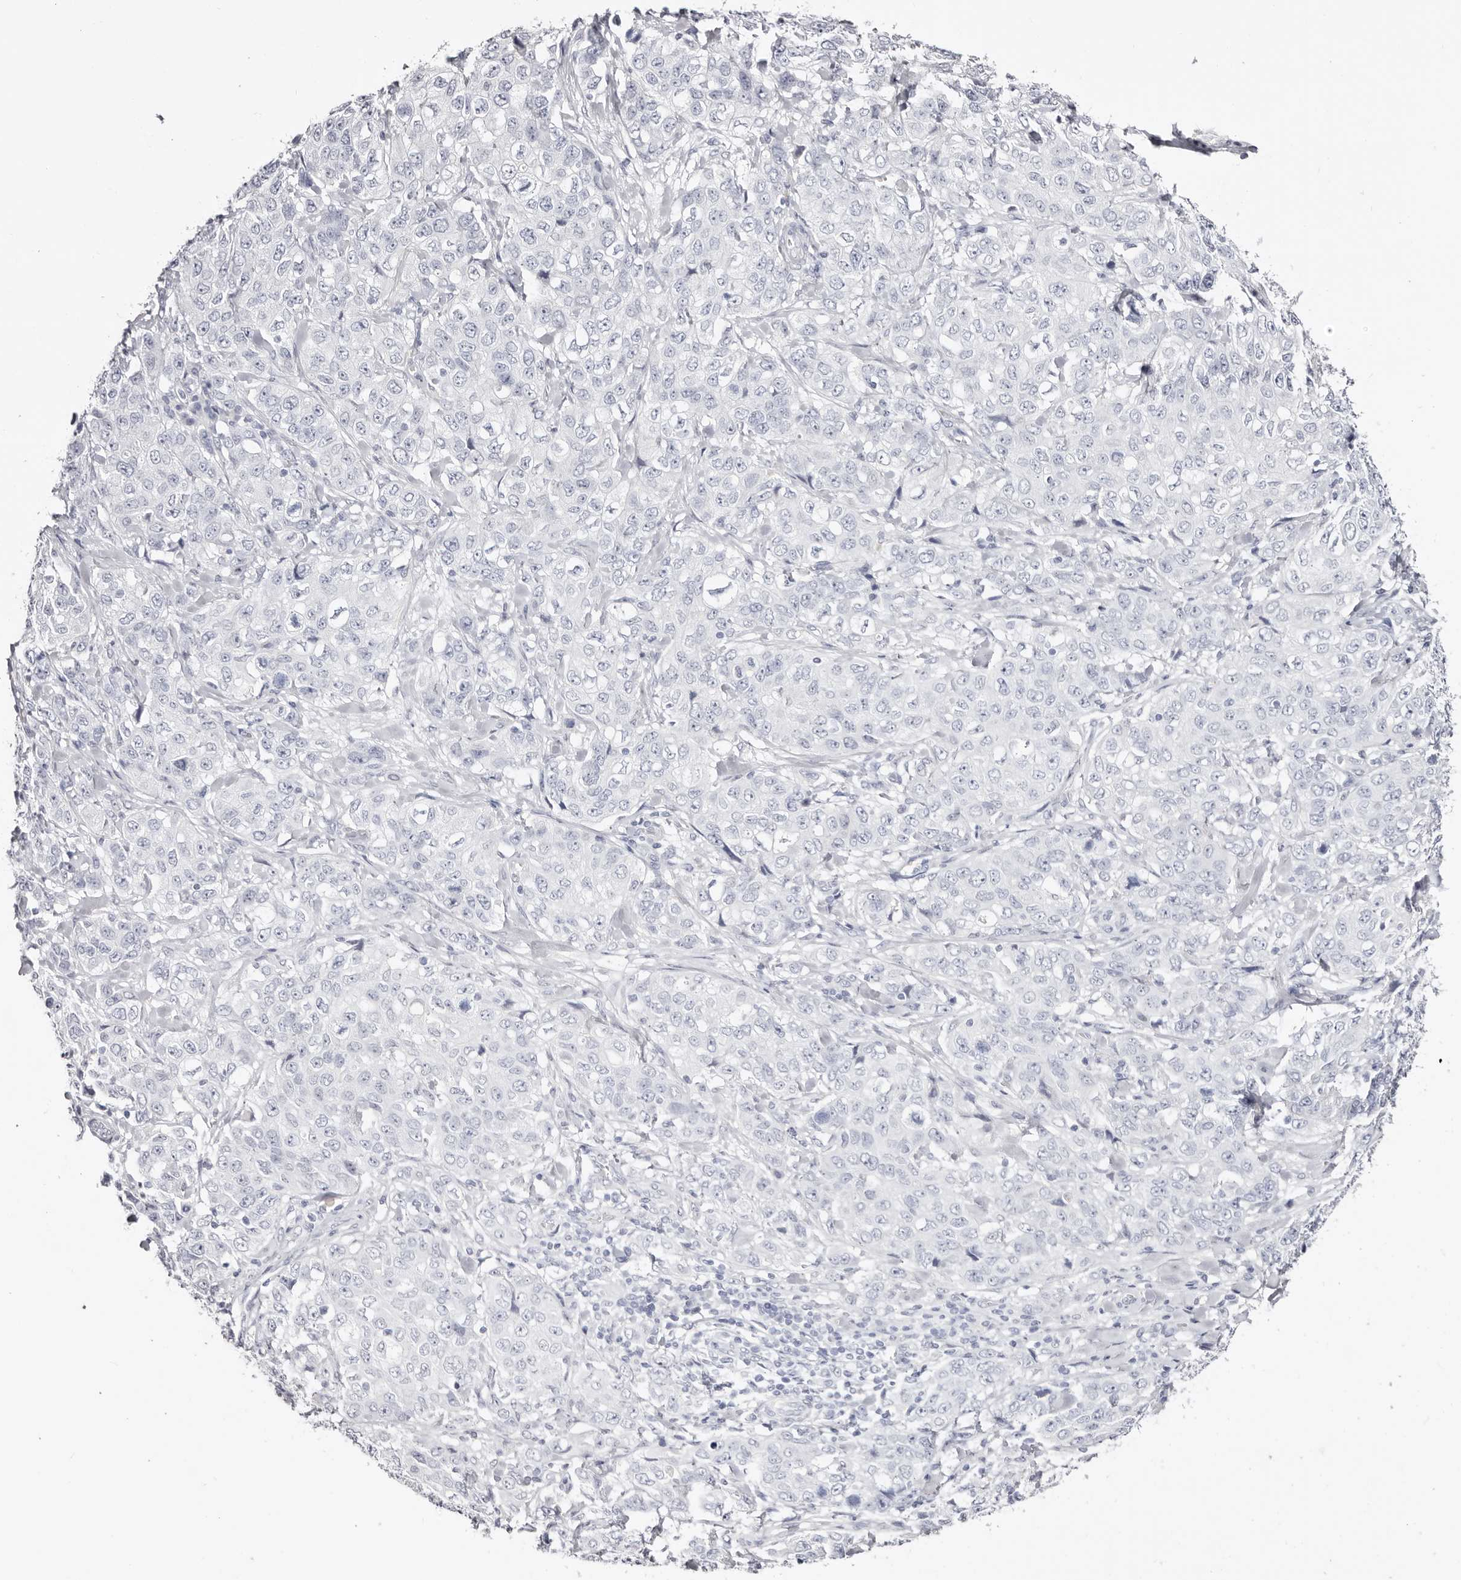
{"staining": {"intensity": "negative", "quantity": "none", "location": "none"}, "tissue": "stomach cancer", "cell_type": "Tumor cells", "image_type": "cancer", "snomed": [{"axis": "morphology", "description": "Adenocarcinoma, NOS"}, {"axis": "topography", "description": "Stomach"}], "caption": "Adenocarcinoma (stomach) stained for a protein using IHC displays no expression tumor cells.", "gene": "AKNAD1", "patient": {"sex": "male", "age": 48}}